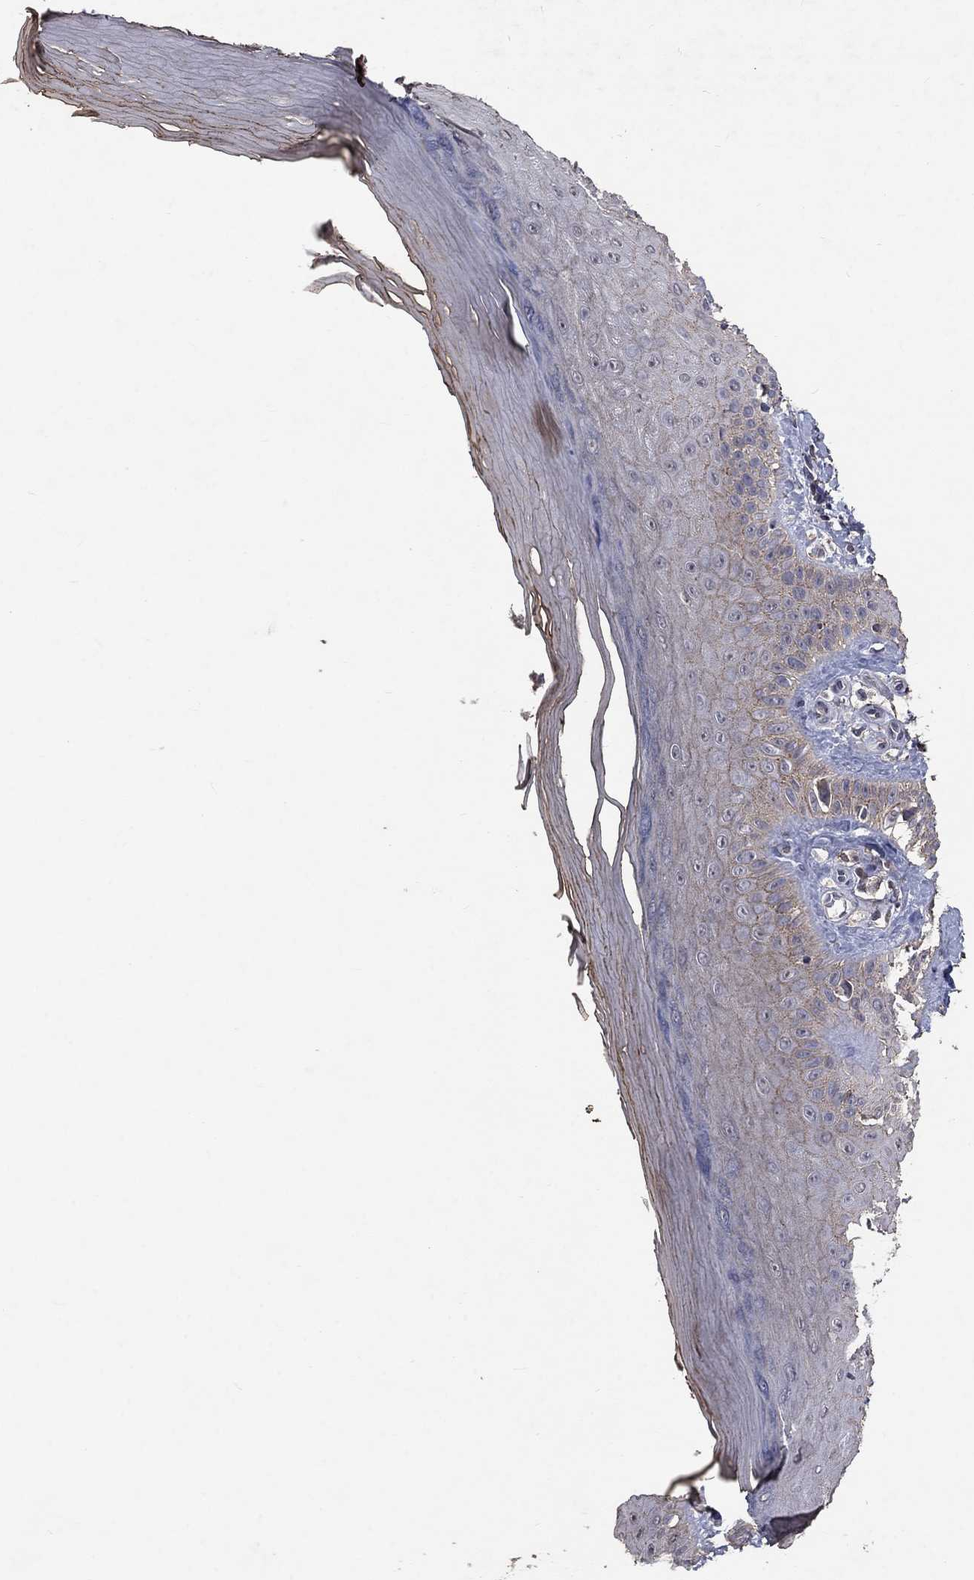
{"staining": {"intensity": "negative", "quantity": "none", "location": "none"}, "tissue": "skin", "cell_type": "Fibroblasts", "image_type": "normal", "snomed": [{"axis": "morphology", "description": "Normal tissue, NOS"}, {"axis": "morphology", "description": "Inflammation, NOS"}, {"axis": "morphology", "description": "Fibrosis, NOS"}, {"axis": "topography", "description": "Skin"}], "caption": "This is an immunohistochemistry photomicrograph of benign skin. There is no expression in fibroblasts.", "gene": "CHST5", "patient": {"sex": "male", "age": 71}}